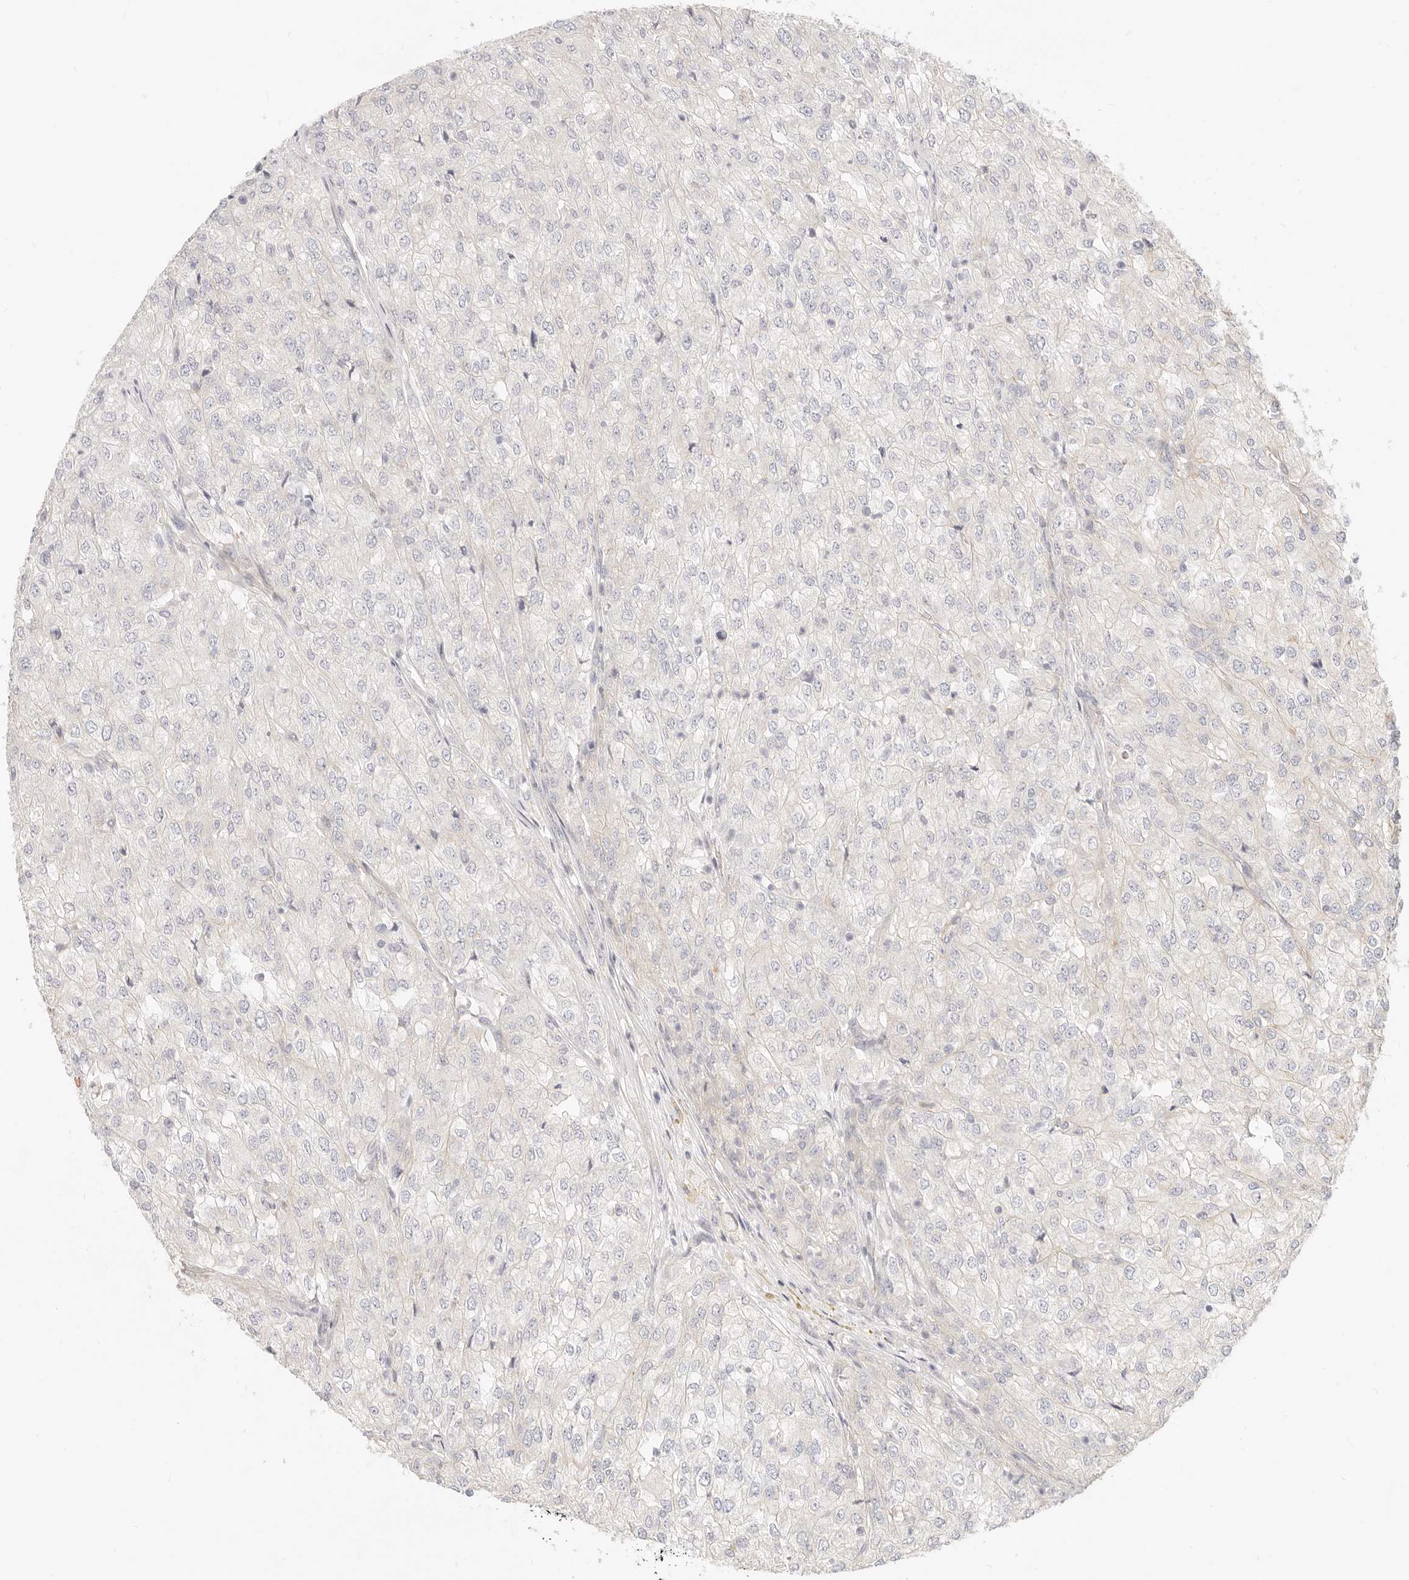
{"staining": {"intensity": "negative", "quantity": "none", "location": "none"}, "tissue": "renal cancer", "cell_type": "Tumor cells", "image_type": "cancer", "snomed": [{"axis": "morphology", "description": "Adenocarcinoma, NOS"}, {"axis": "topography", "description": "Kidney"}], "caption": "Tumor cells show no significant protein staining in renal cancer (adenocarcinoma).", "gene": "UBXN10", "patient": {"sex": "female", "age": 54}}